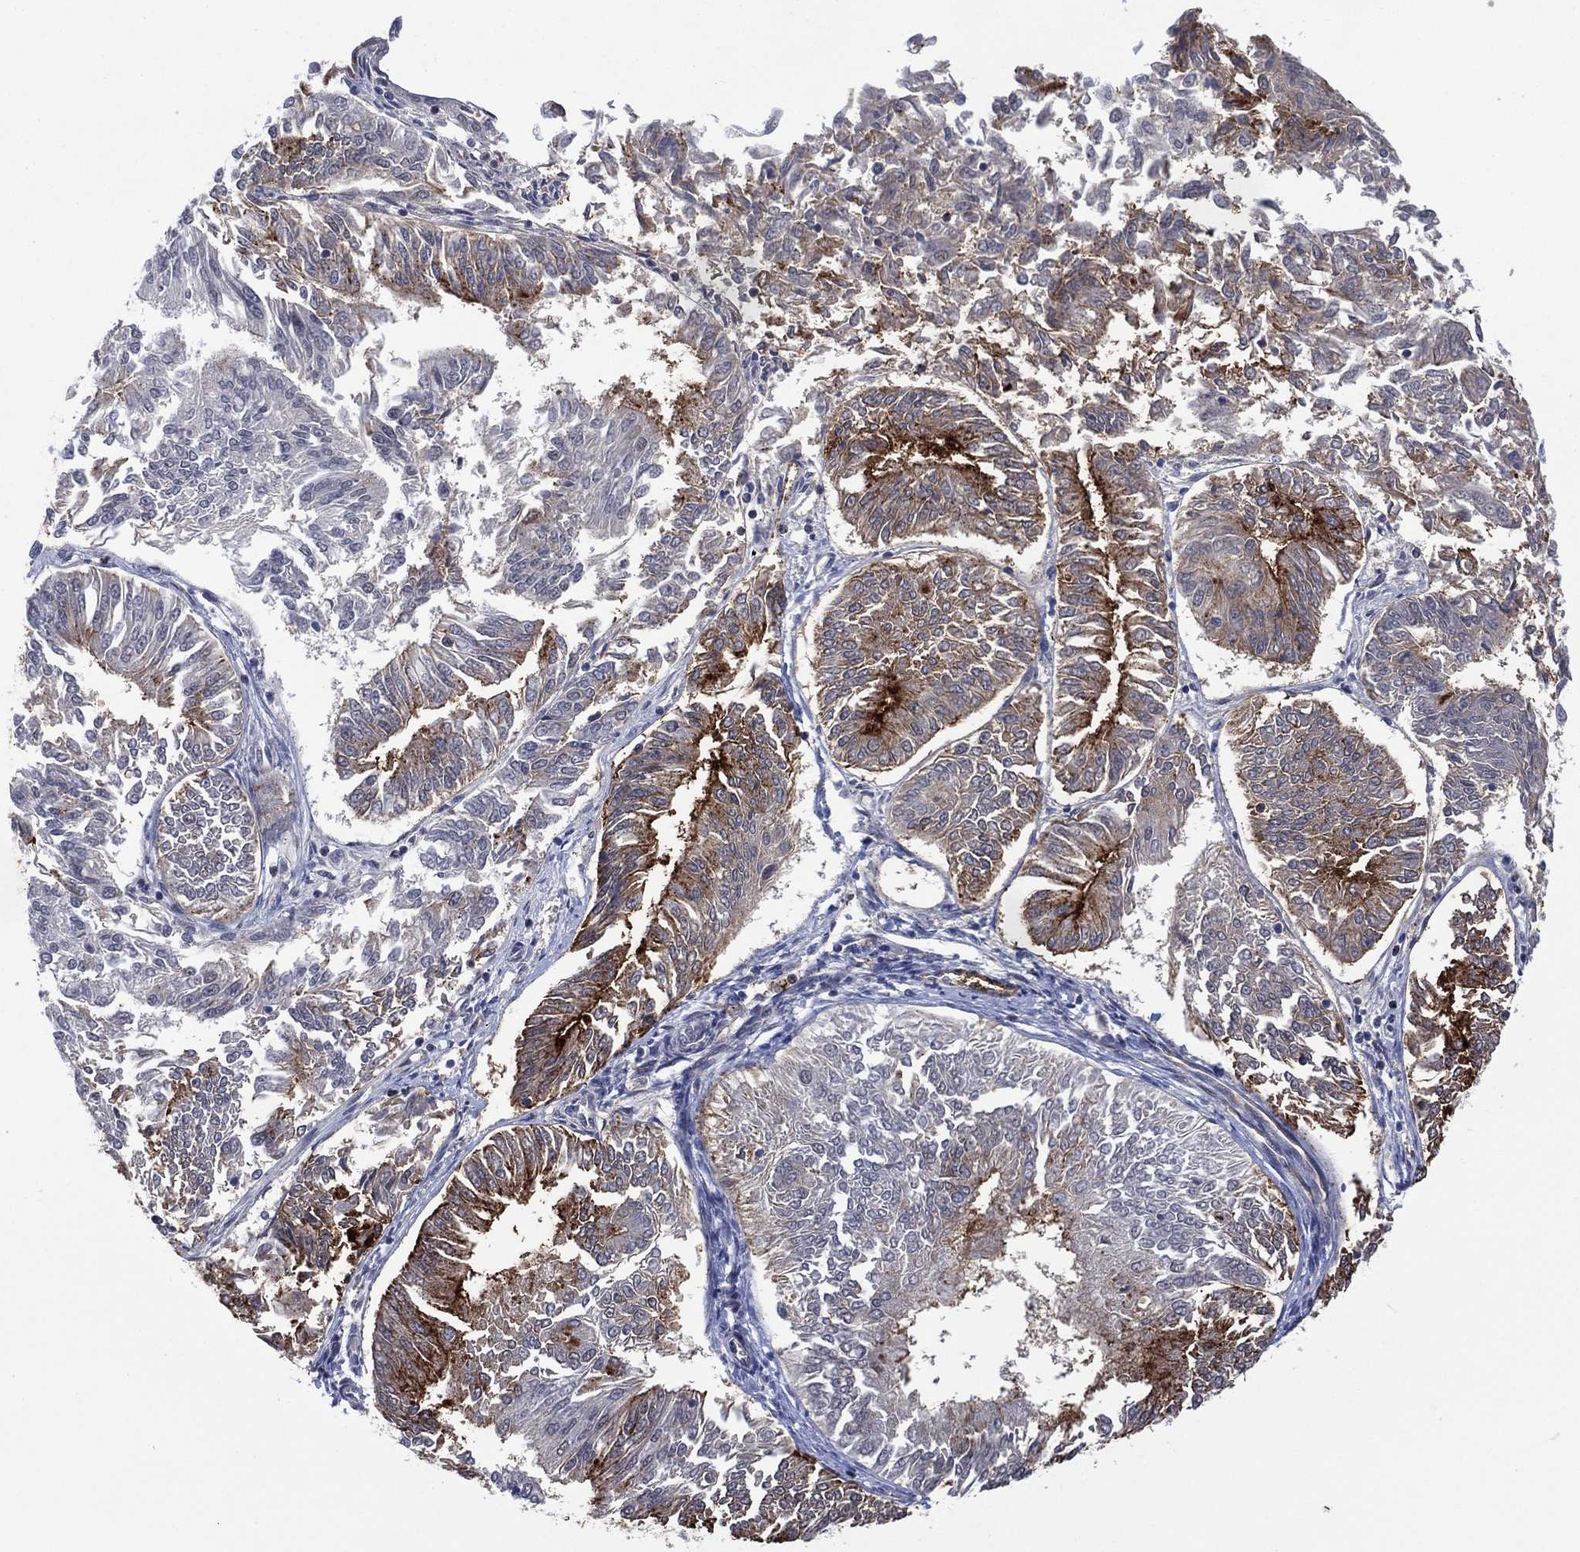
{"staining": {"intensity": "moderate", "quantity": "<25%", "location": "cytoplasmic/membranous"}, "tissue": "endometrial cancer", "cell_type": "Tumor cells", "image_type": "cancer", "snomed": [{"axis": "morphology", "description": "Adenocarcinoma, NOS"}, {"axis": "topography", "description": "Endometrium"}], "caption": "Endometrial cancer (adenocarcinoma) stained with IHC reveals moderate cytoplasmic/membranous staining in about <25% of tumor cells.", "gene": "DPP4", "patient": {"sex": "female", "age": 58}}